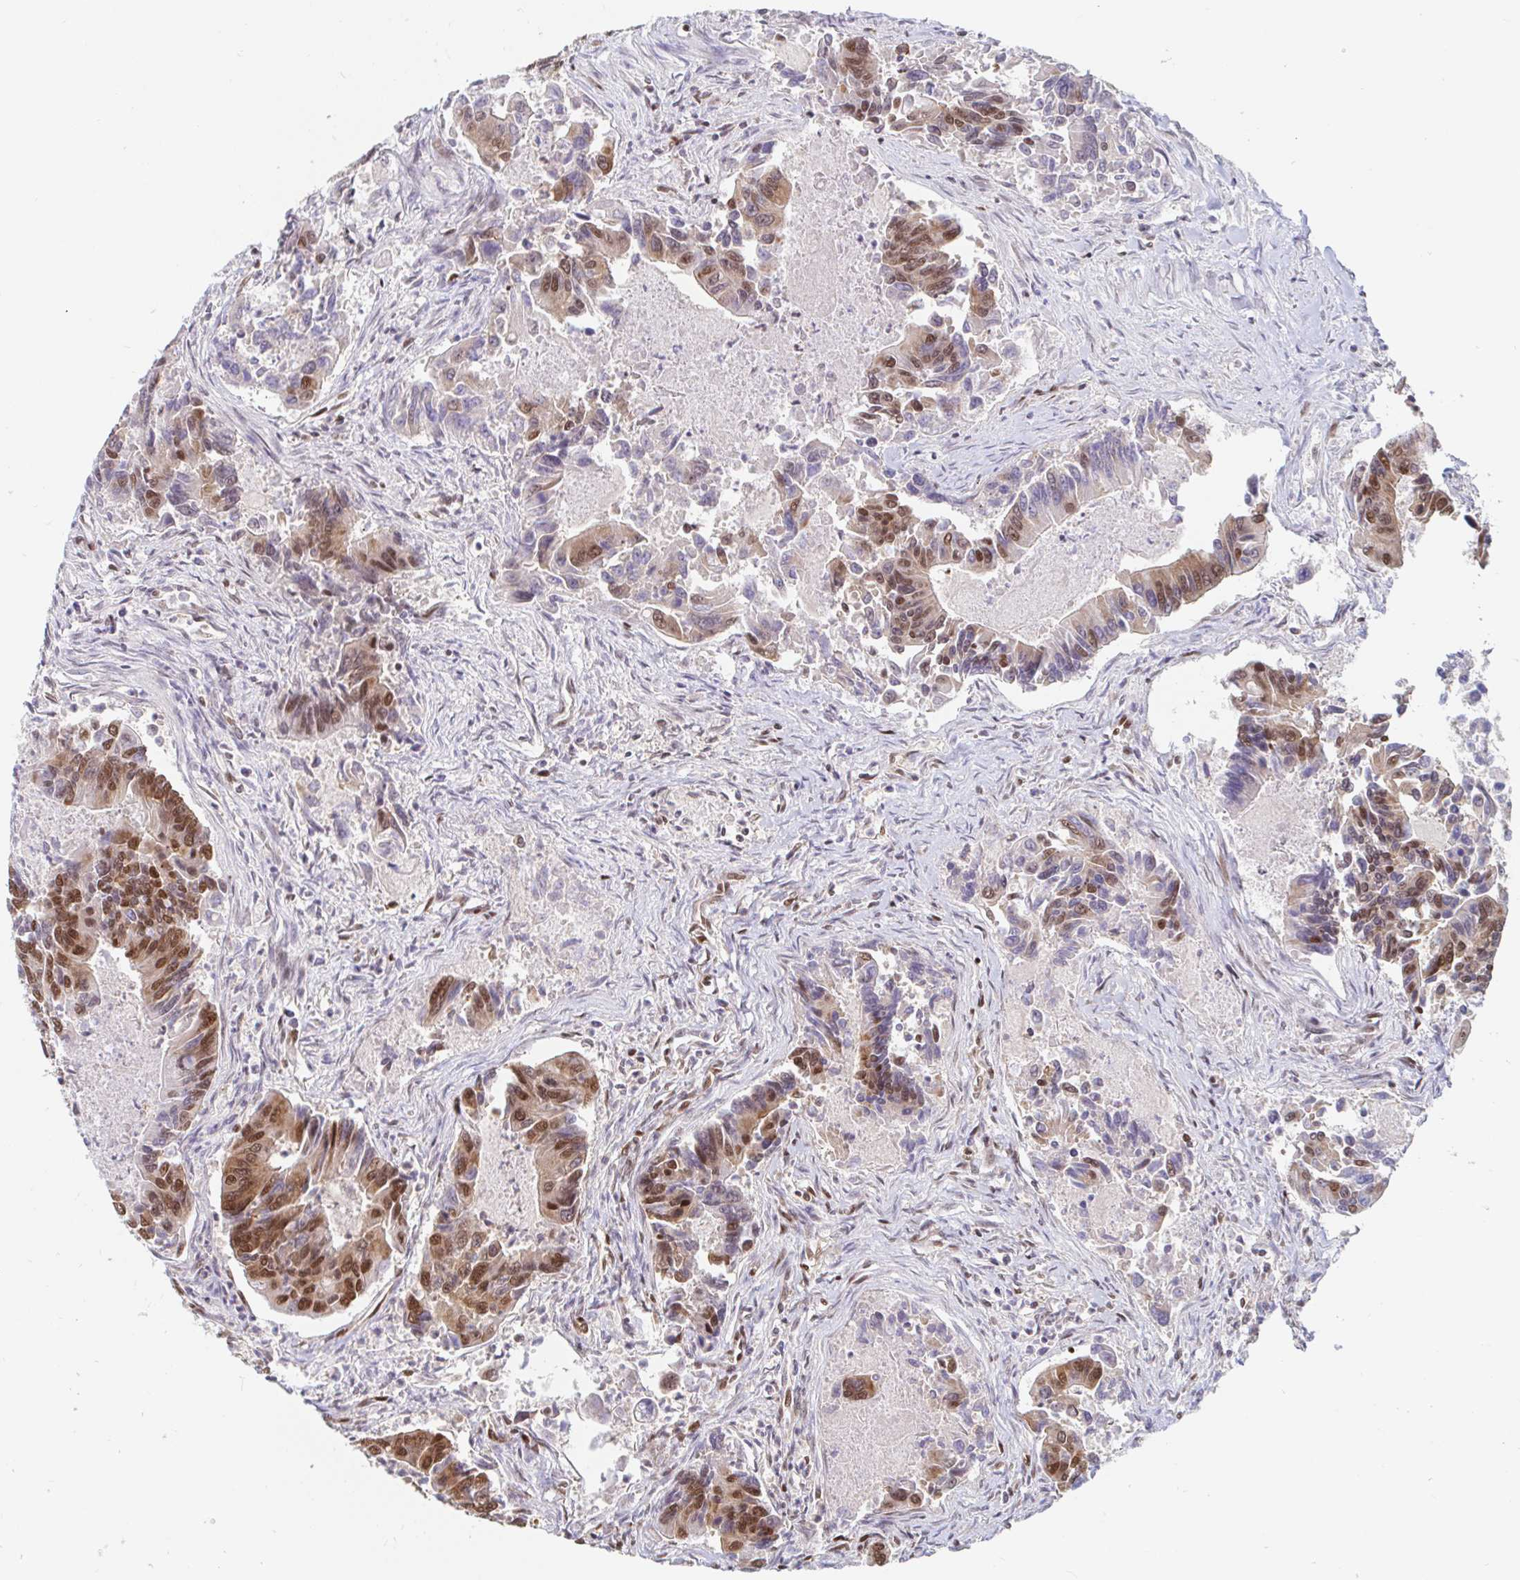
{"staining": {"intensity": "moderate", "quantity": "25%-75%", "location": "nuclear"}, "tissue": "colorectal cancer", "cell_type": "Tumor cells", "image_type": "cancer", "snomed": [{"axis": "morphology", "description": "Adenocarcinoma, NOS"}, {"axis": "topography", "description": "Colon"}], "caption": "IHC staining of adenocarcinoma (colorectal), which displays medium levels of moderate nuclear positivity in approximately 25%-75% of tumor cells indicating moderate nuclear protein expression. The staining was performed using DAB (brown) for protein detection and nuclei were counterstained in hematoxylin (blue).", "gene": "RBMX", "patient": {"sex": "female", "age": 67}}